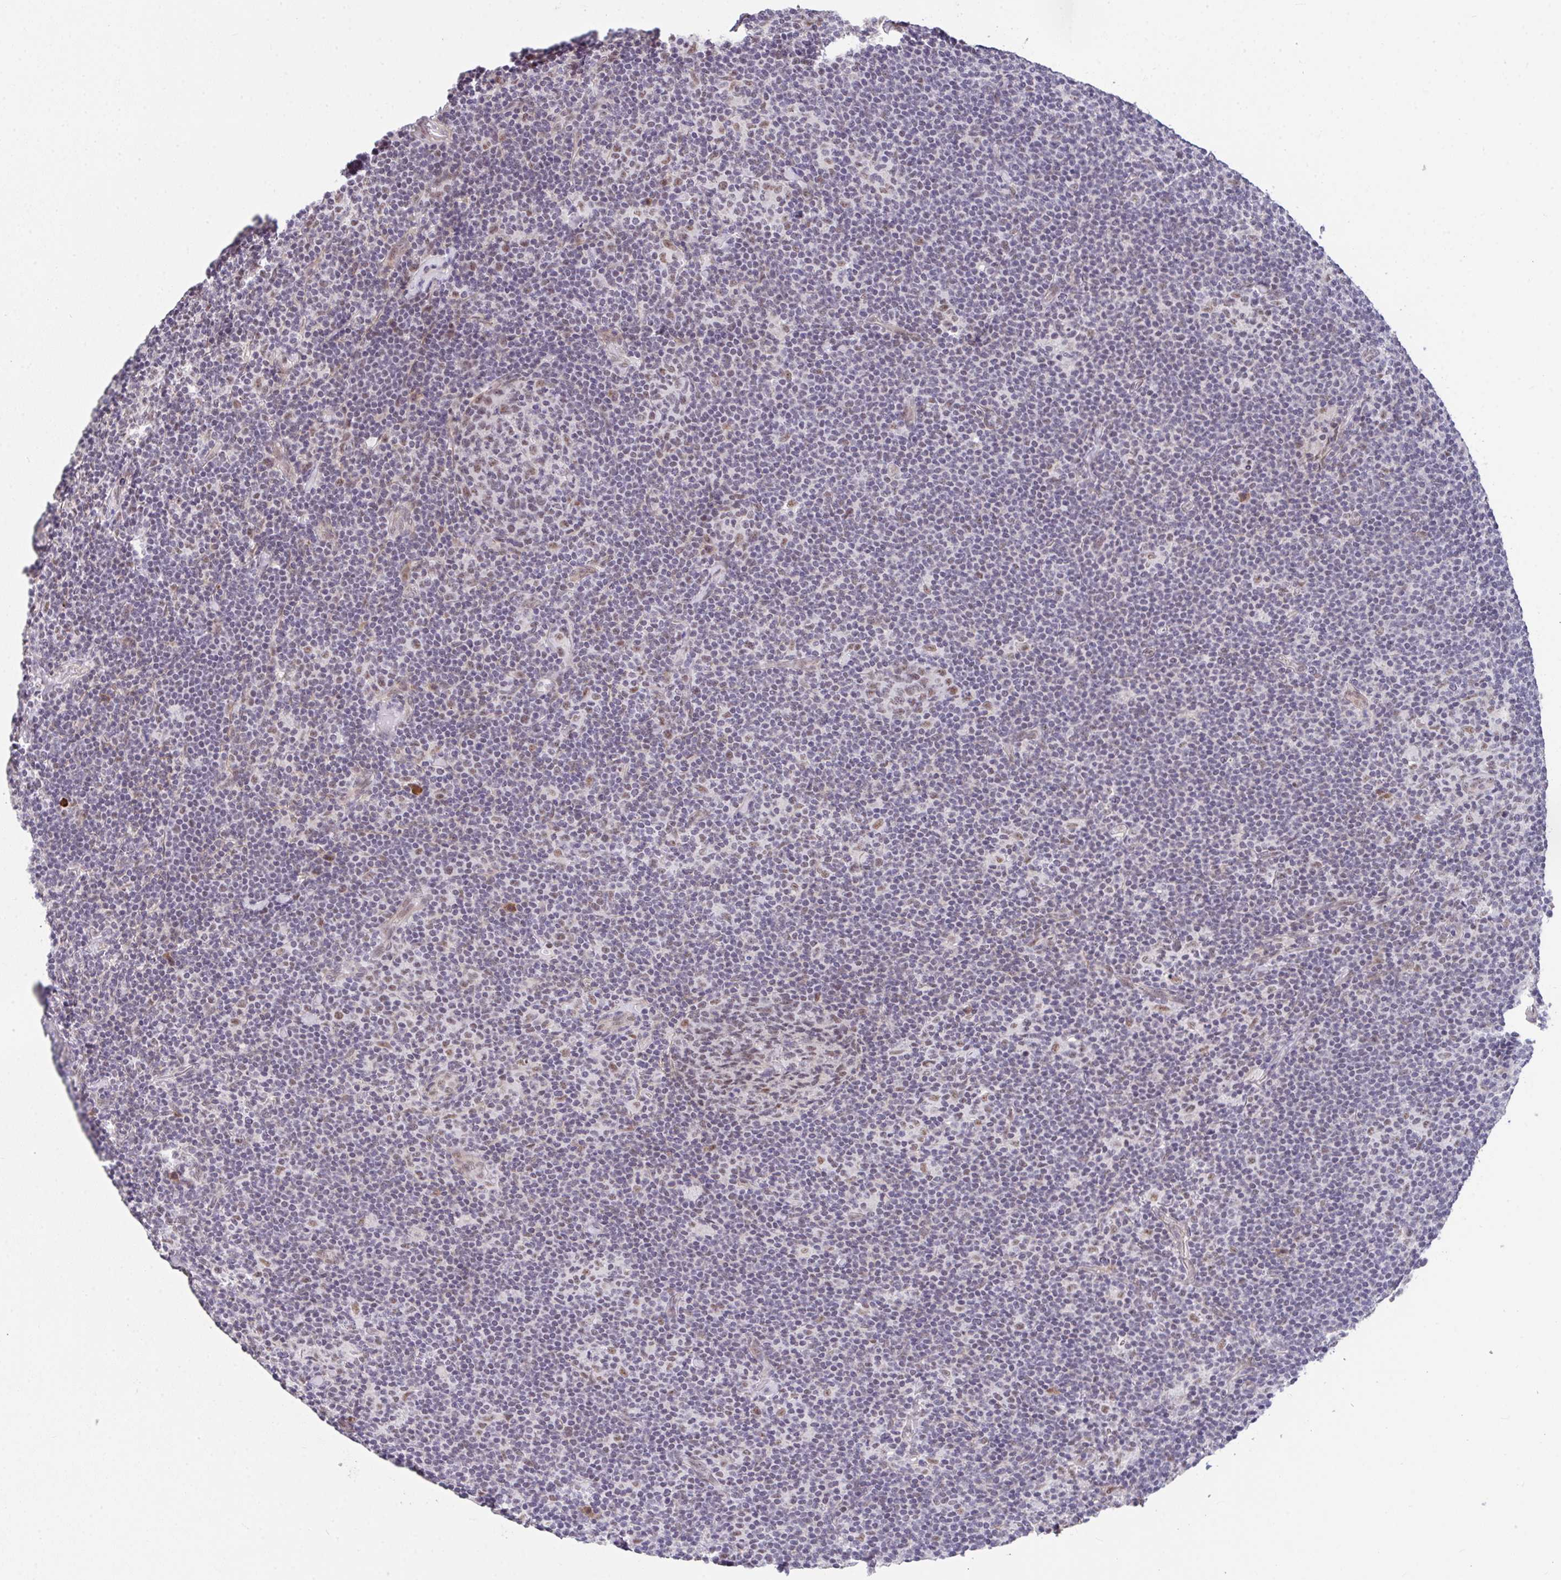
{"staining": {"intensity": "weak", "quantity": ">75%", "location": "nuclear"}, "tissue": "lymphoma", "cell_type": "Tumor cells", "image_type": "cancer", "snomed": [{"axis": "morphology", "description": "Hodgkin's disease, NOS"}, {"axis": "topography", "description": "Lymph node"}], "caption": "This image demonstrates immunohistochemistry staining of lymphoma, with low weak nuclear positivity in about >75% of tumor cells.", "gene": "RBBP6", "patient": {"sex": "female", "age": 57}}